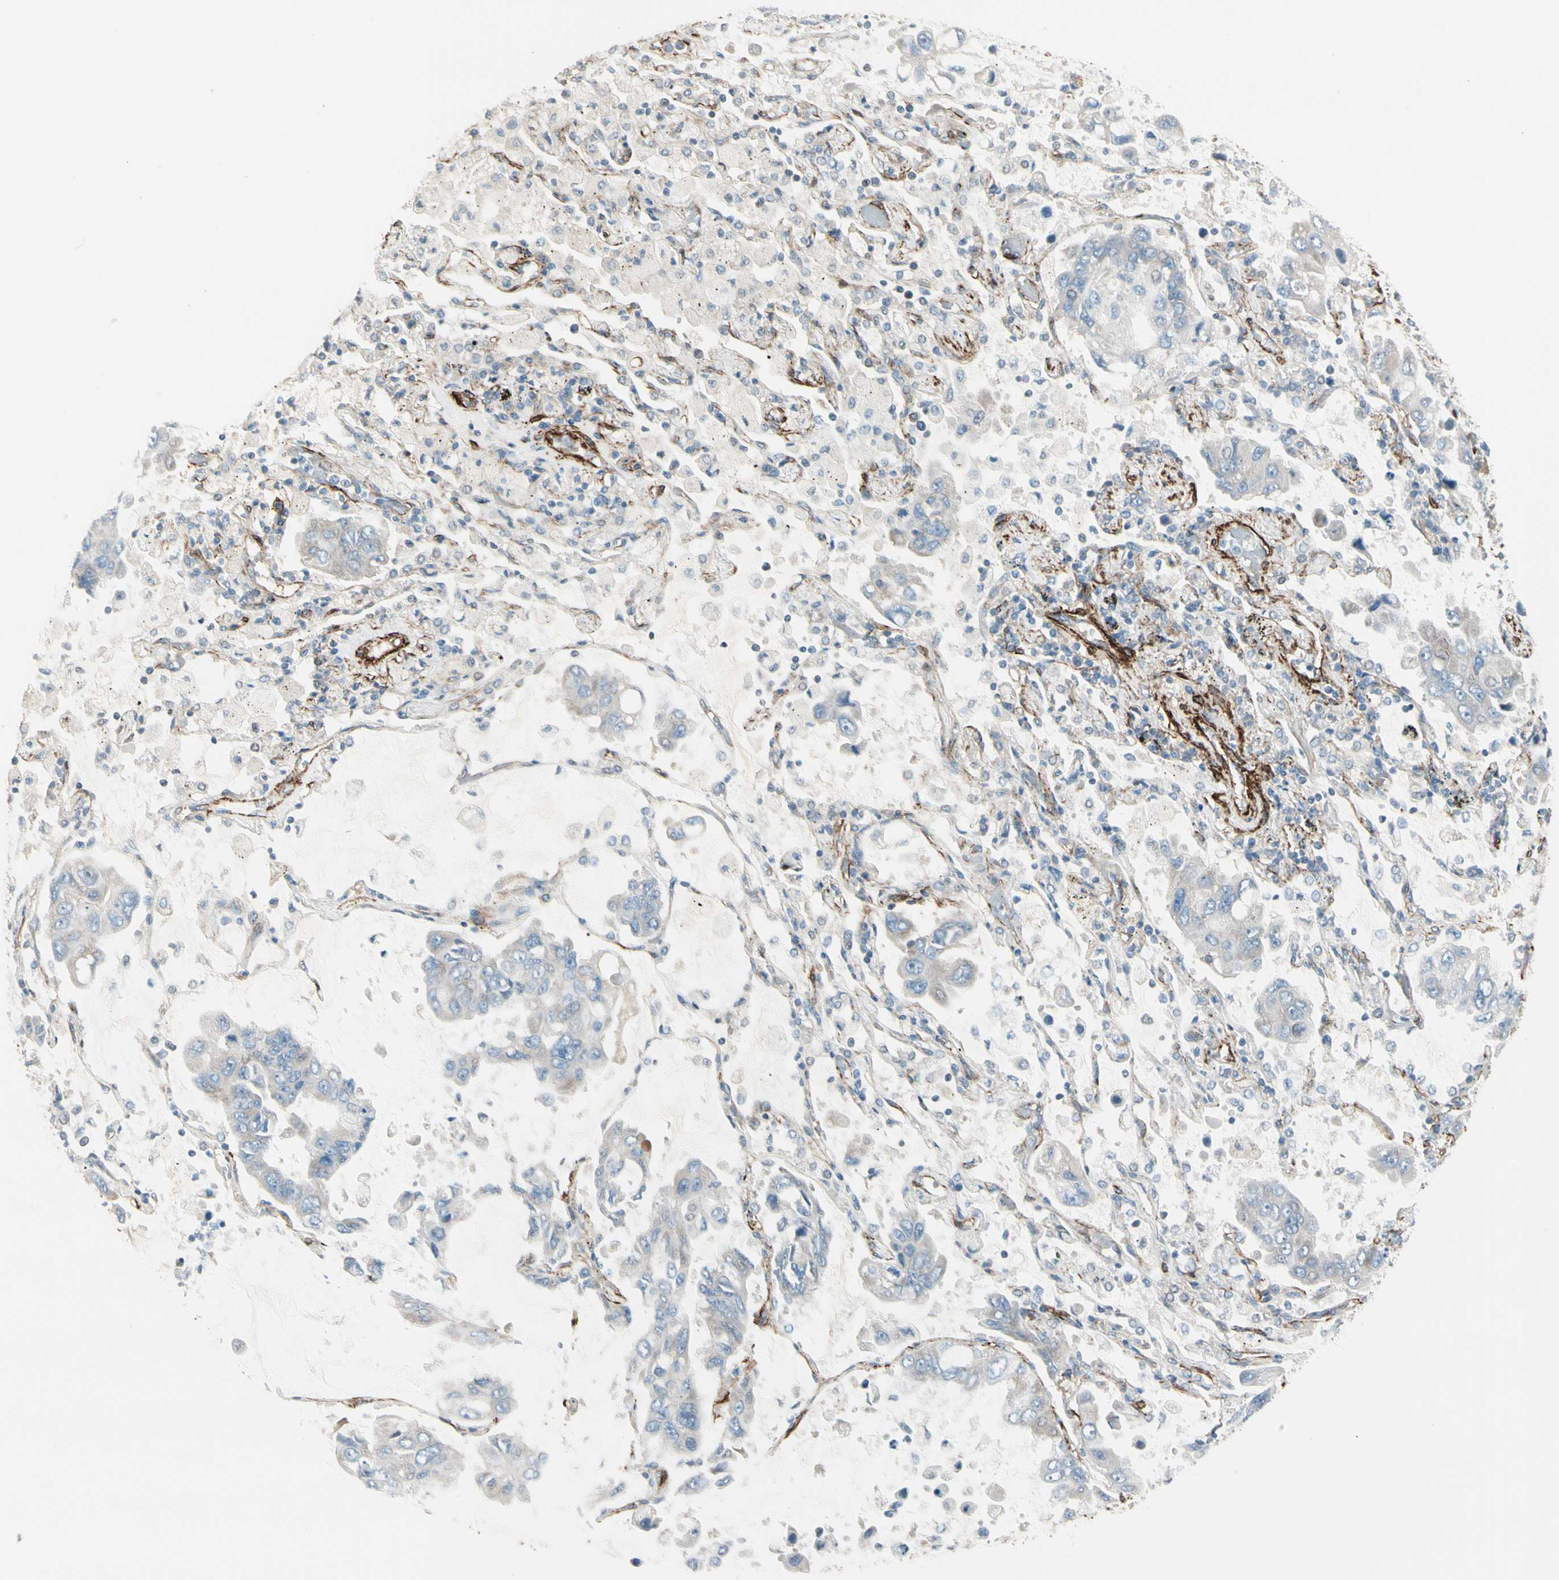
{"staining": {"intensity": "negative", "quantity": "none", "location": "none"}, "tissue": "lung cancer", "cell_type": "Tumor cells", "image_type": "cancer", "snomed": [{"axis": "morphology", "description": "Adenocarcinoma, NOS"}, {"axis": "topography", "description": "Lung"}], "caption": "Immunohistochemistry (IHC) of lung cancer (adenocarcinoma) demonstrates no positivity in tumor cells. Nuclei are stained in blue.", "gene": "CALD1", "patient": {"sex": "male", "age": 64}}